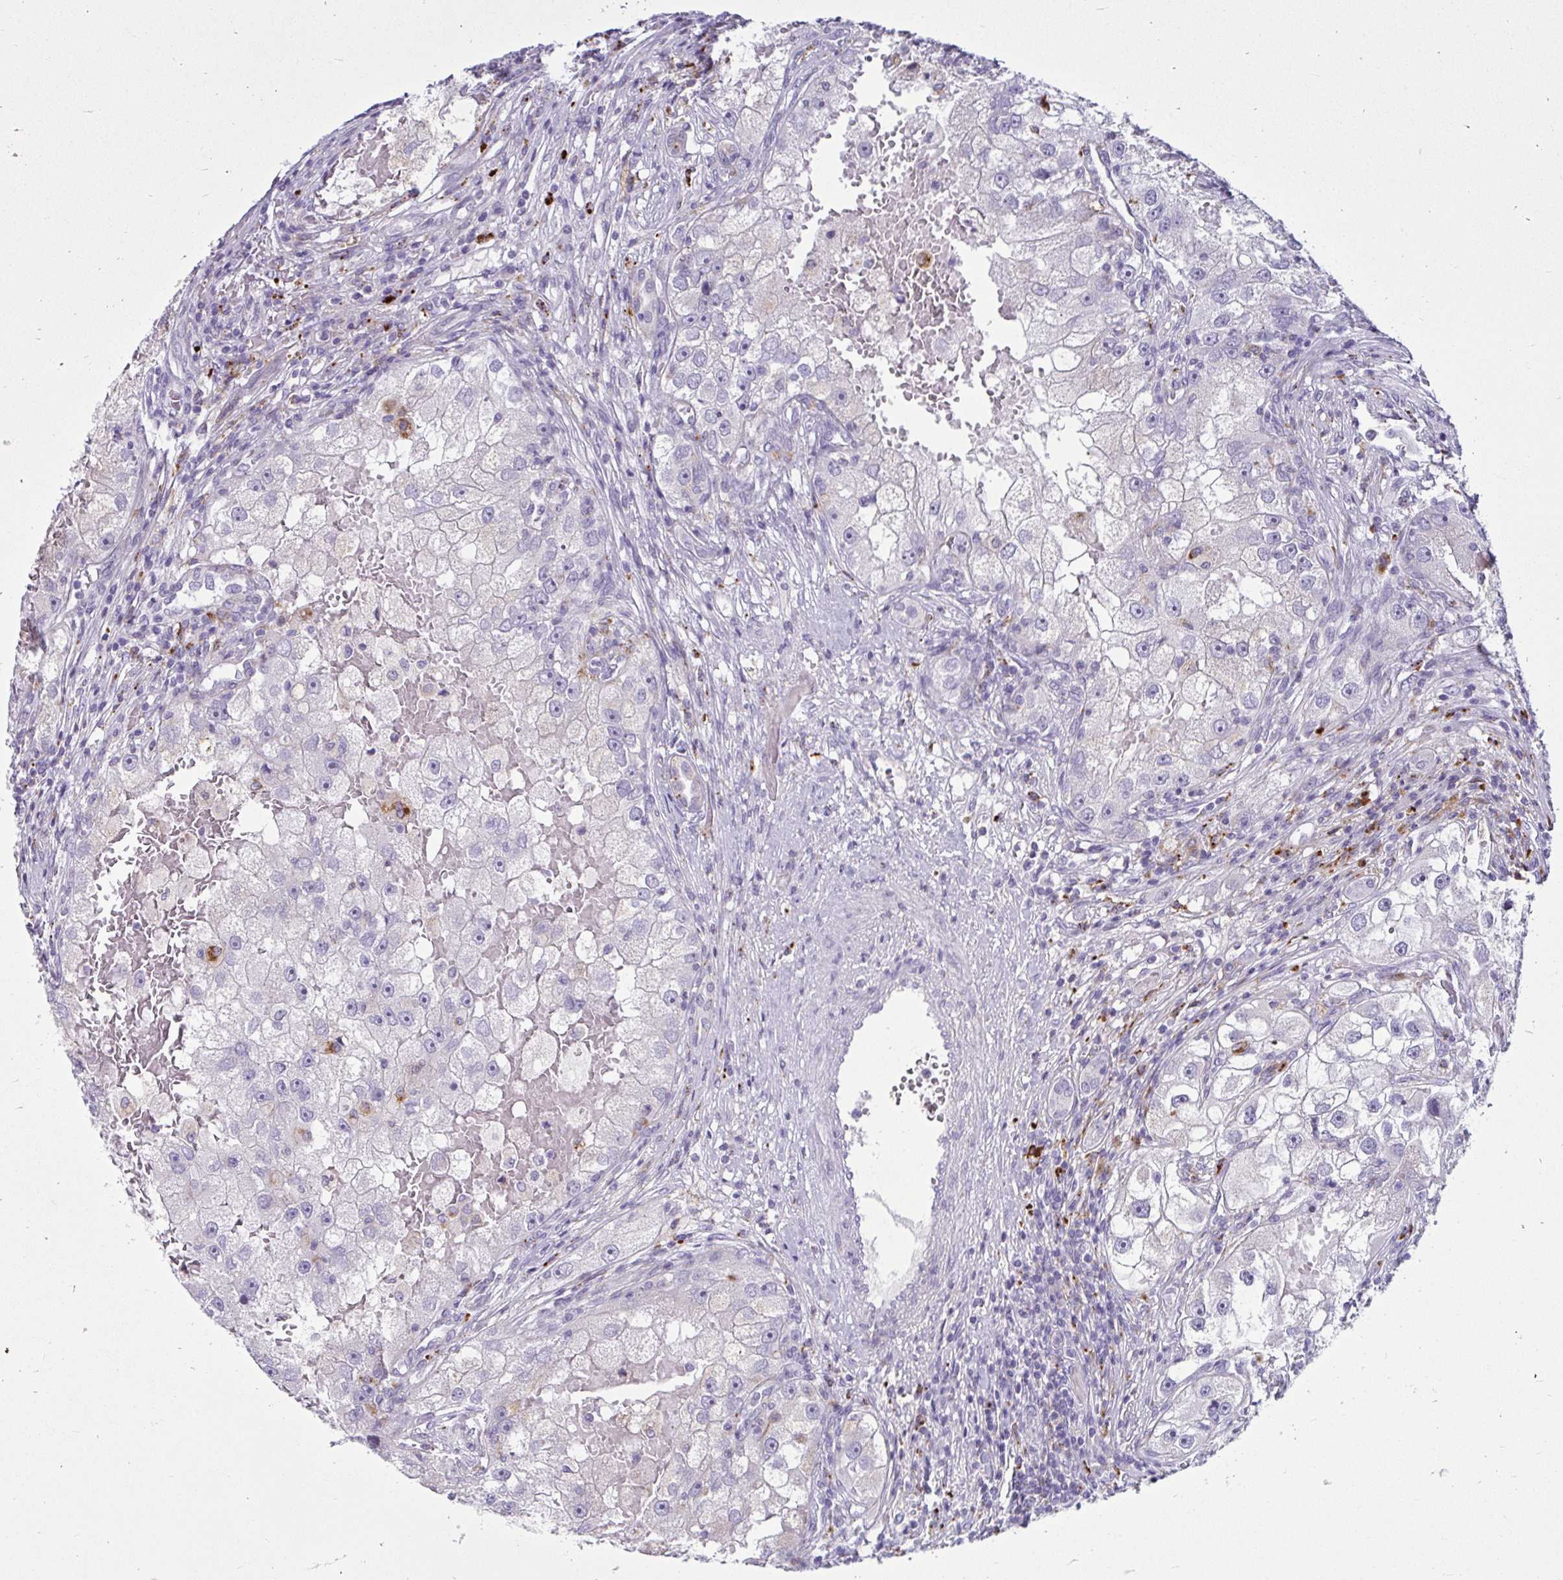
{"staining": {"intensity": "negative", "quantity": "none", "location": "none"}, "tissue": "renal cancer", "cell_type": "Tumor cells", "image_type": "cancer", "snomed": [{"axis": "morphology", "description": "Adenocarcinoma, NOS"}, {"axis": "topography", "description": "Kidney"}], "caption": "Protein analysis of renal cancer (adenocarcinoma) displays no significant expression in tumor cells.", "gene": "CTSZ", "patient": {"sex": "male", "age": 63}}